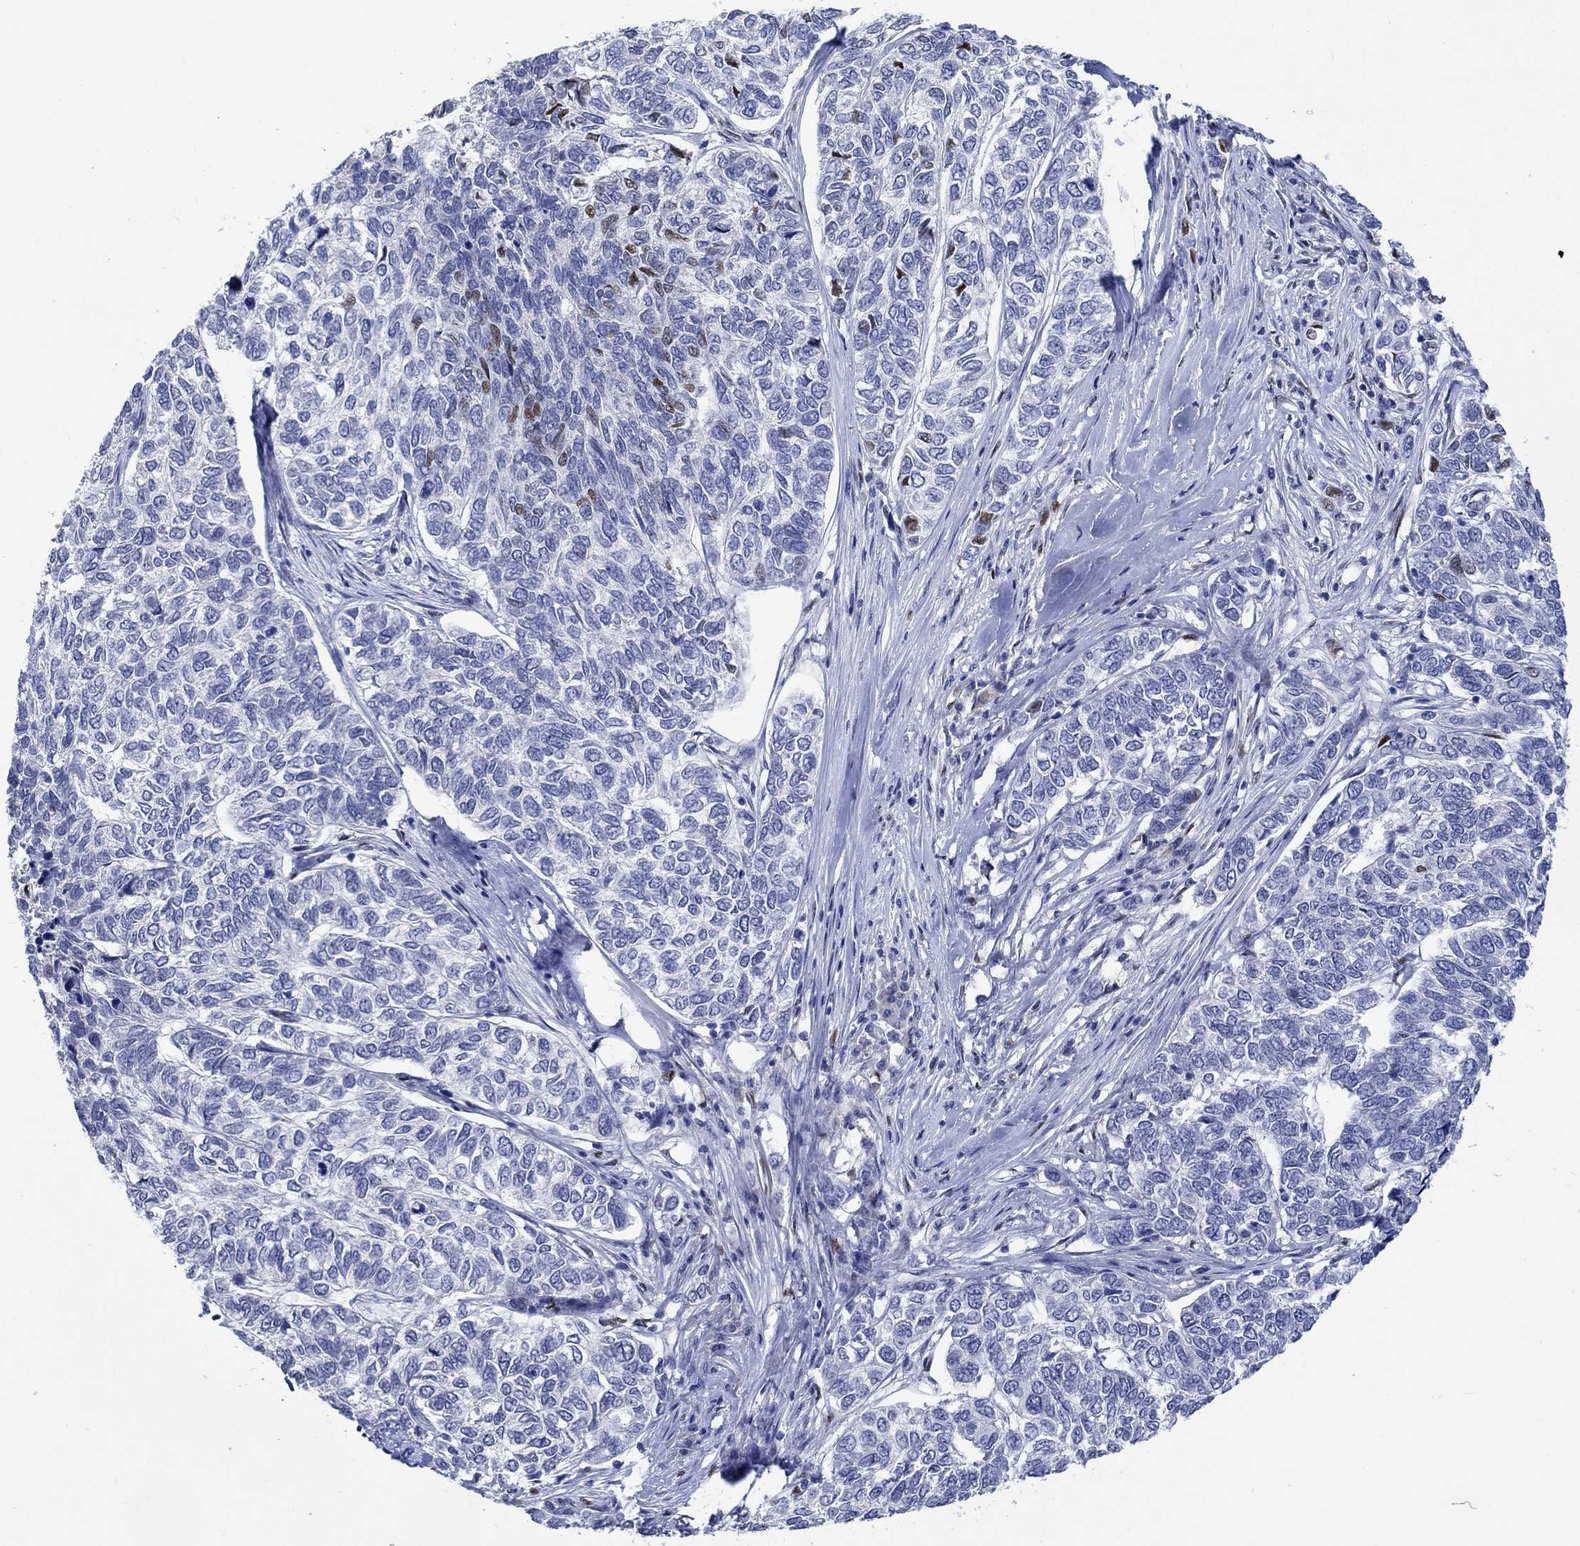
{"staining": {"intensity": "moderate", "quantity": "25%-75%", "location": "nuclear"}, "tissue": "skin cancer", "cell_type": "Tumor cells", "image_type": "cancer", "snomed": [{"axis": "morphology", "description": "Basal cell carcinoma"}, {"axis": "topography", "description": "Skin"}], "caption": "Immunohistochemical staining of human basal cell carcinoma (skin) reveals moderate nuclear protein staining in approximately 25%-75% of tumor cells.", "gene": "DLK1", "patient": {"sex": "female", "age": 65}}